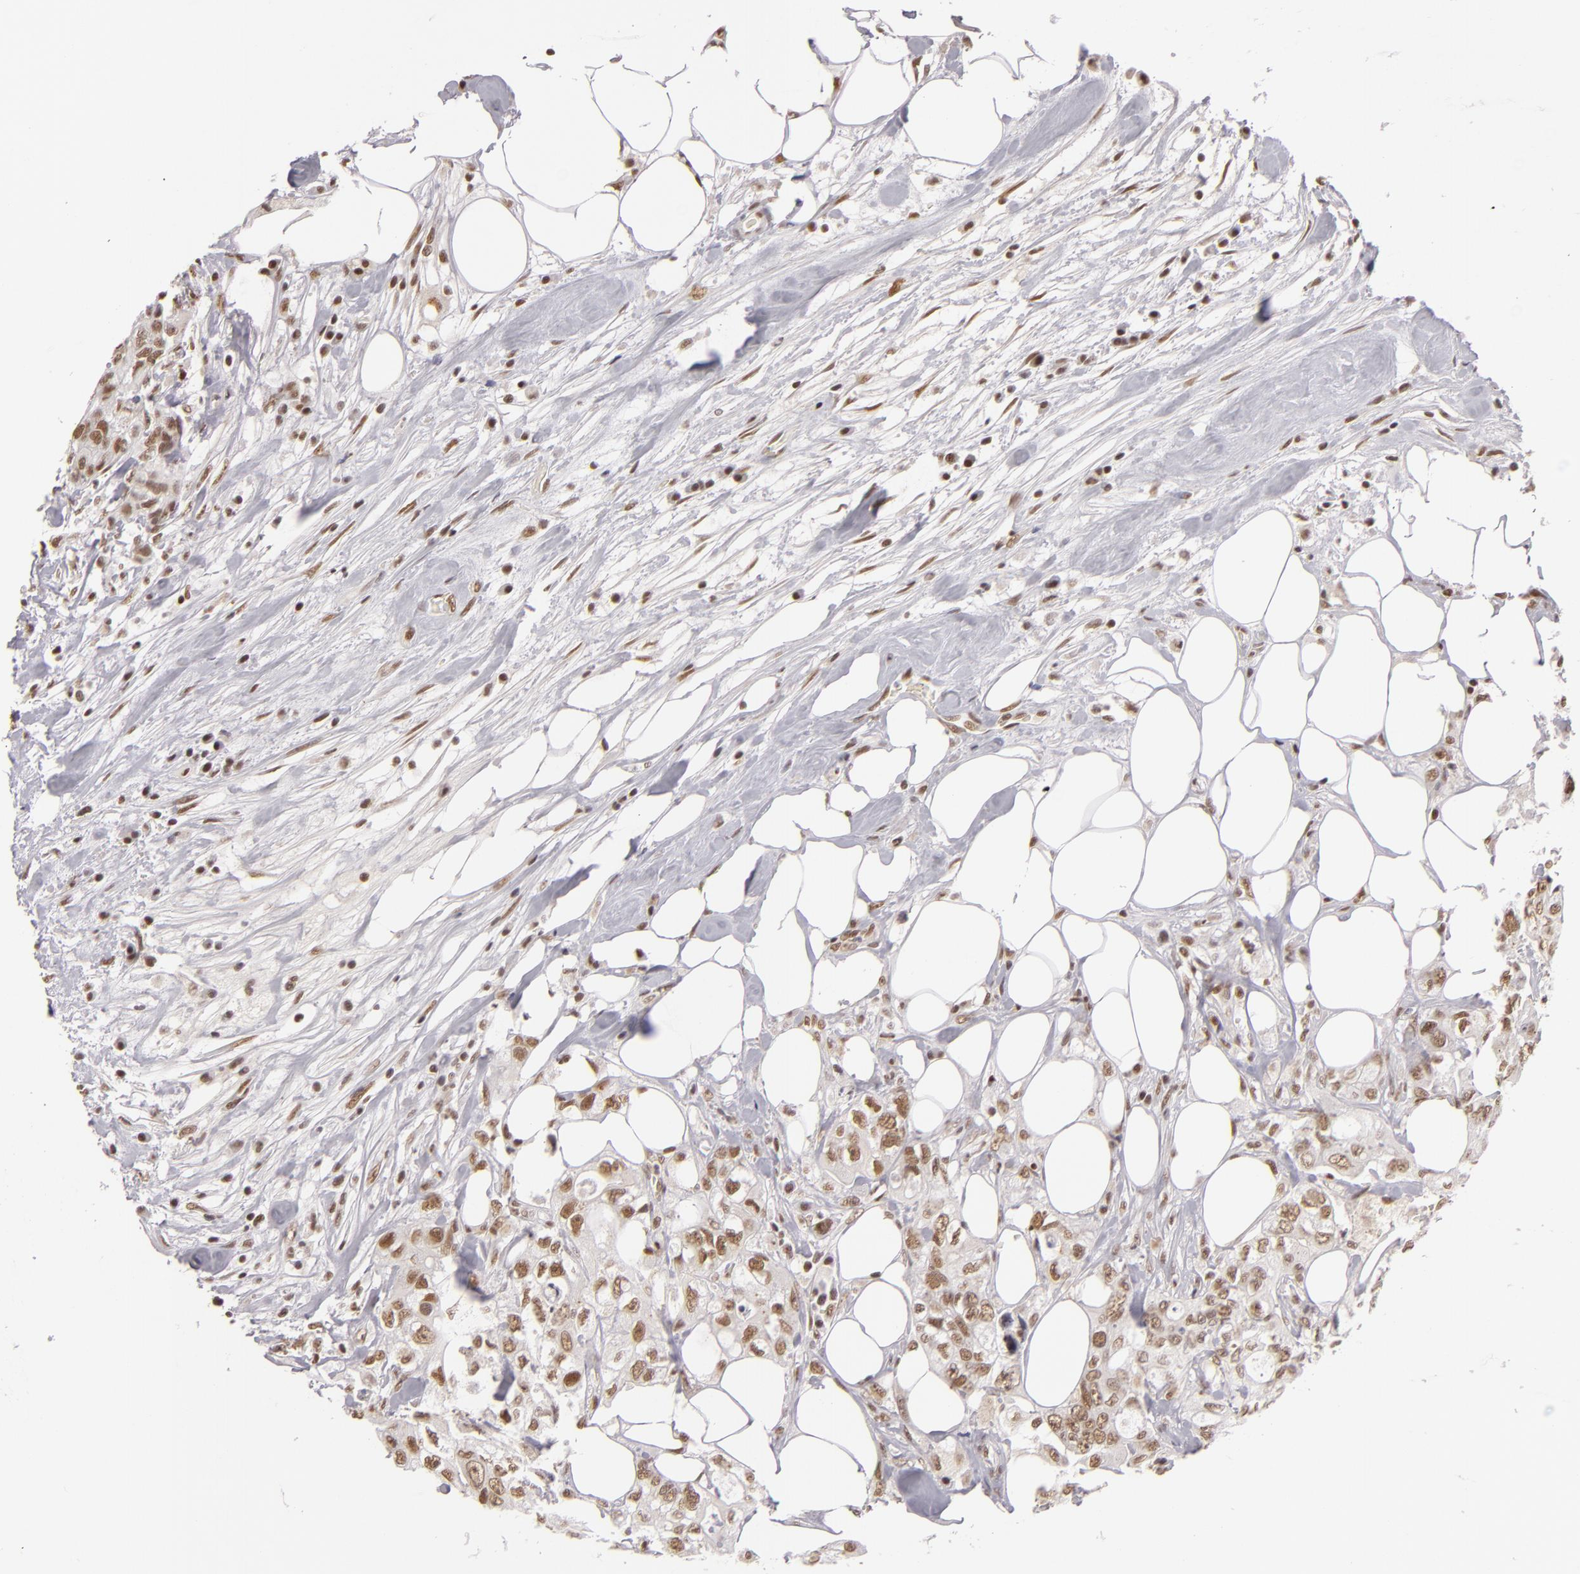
{"staining": {"intensity": "moderate", "quantity": ">75%", "location": "nuclear"}, "tissue": "colorectal cancer", "cell_type": "Tumor cells", "image_type": "cancer", "snomed": [{"axis": "morphology", "description": "Adenocarcinoma, NOS"}, {"axis": "topography", "description": "Rectum"}], "caption": "Adenocarcinoma (colorectal) tissue reveals moderate nuclear positivity in approximately >75% of tumor cells, visualized by immunohistochemistry.", "gene": "INTS6", "patient": {"sex": "female", "age": 57}}